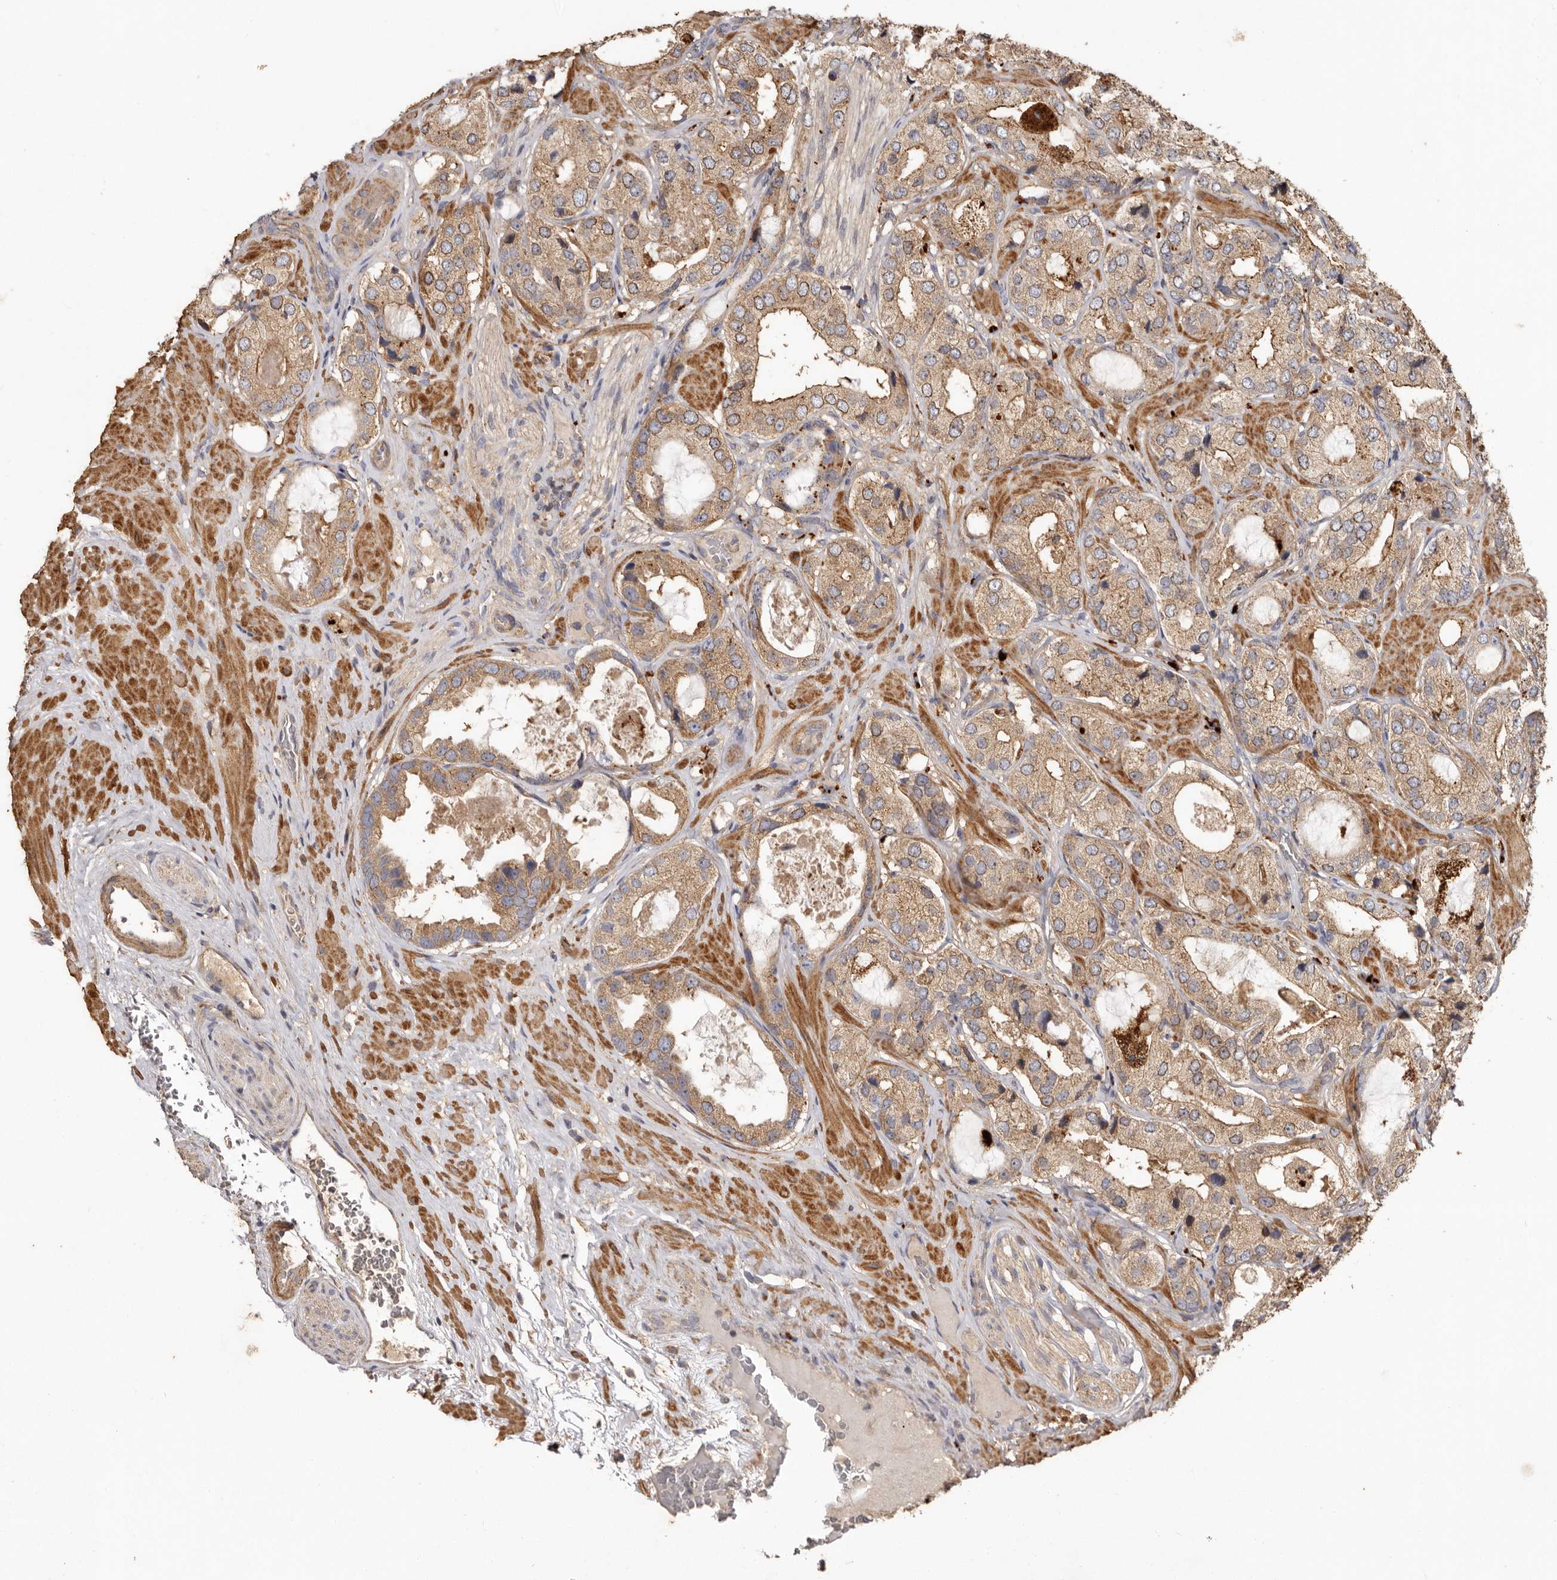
{"staining": {"intensity": "moderate", "quantity": ">75%", "location": "cytoplasmic/membranous"}, "tissue": "prostate cancer", "cell_type": "Tumor cells", "image_type": "cancer", "snomed": [{"axis": "morphology", "description": "Adenocarcinoma, High grade"}, {"axis": "topography", "description": "Prostate"}], "caption": "A brown stain shows moderate cytoplasmic/membranous staining of a protein in human prostate high-grade adenocarcinoma tumor cells. Nuclei are stained in blue.", "gene": "RWDD1", "patient": {"sex": "male", "age": 59}}